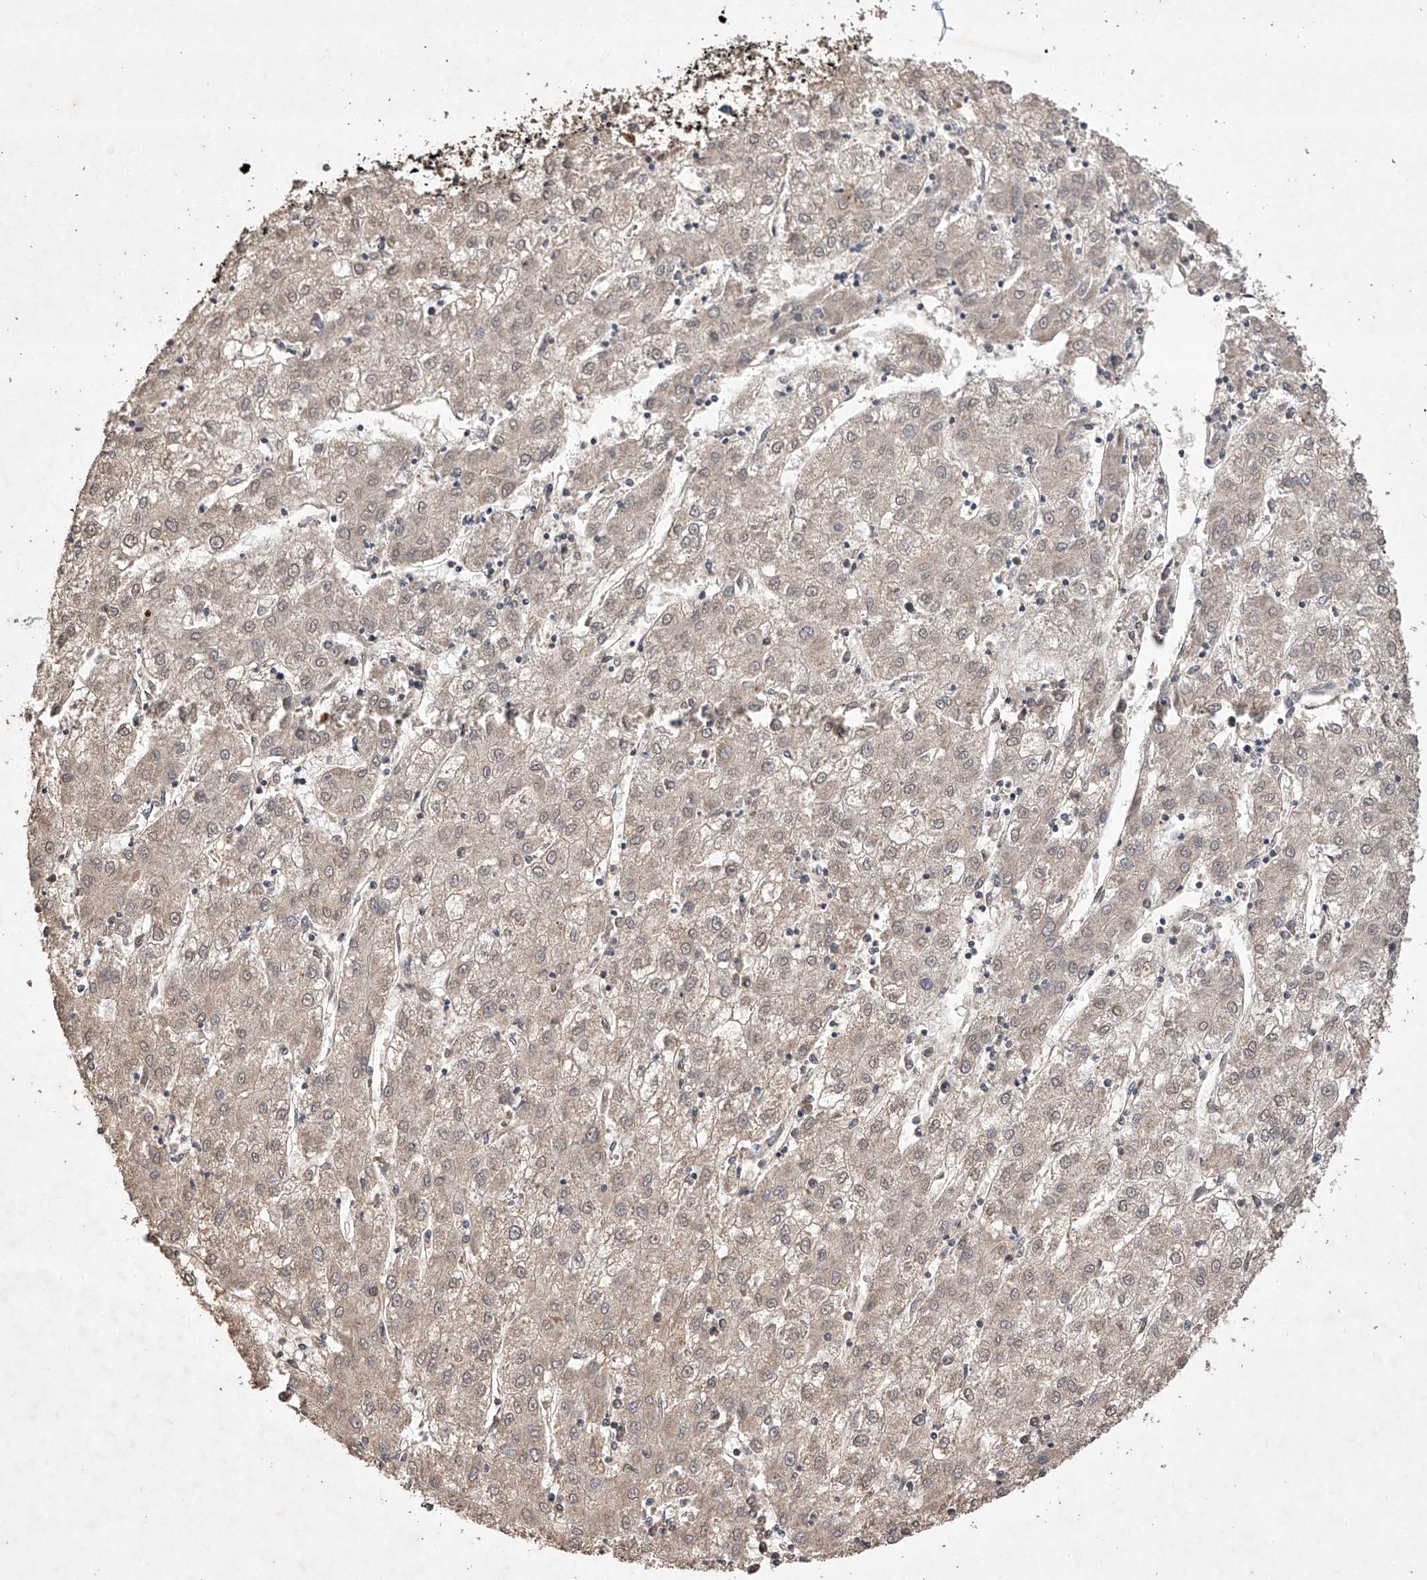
{"staining": {"intensity": "weak", "quantity": "<25%", "location": "cytoplasmic/membranous,nuclear"}, "tissue": "liver cancer", "cell_type": "Tumor cells", "image_type": "cancer", "snomed": [{"axis": "morphology", "description": "Carcinoma, Hepatocellular, NOS"}, {"axis": "topography", "description": "Liver"}], "caption": "IHC photomicrograph of neoplastic tissue: human liver hepatocellular carcinoma stained with DAB (3,3'-diaminobenzidine) shows no significant protein expression in tumor cells.", "gene": "LURAP1", "patient": {"sex": "male", "age": 72}}